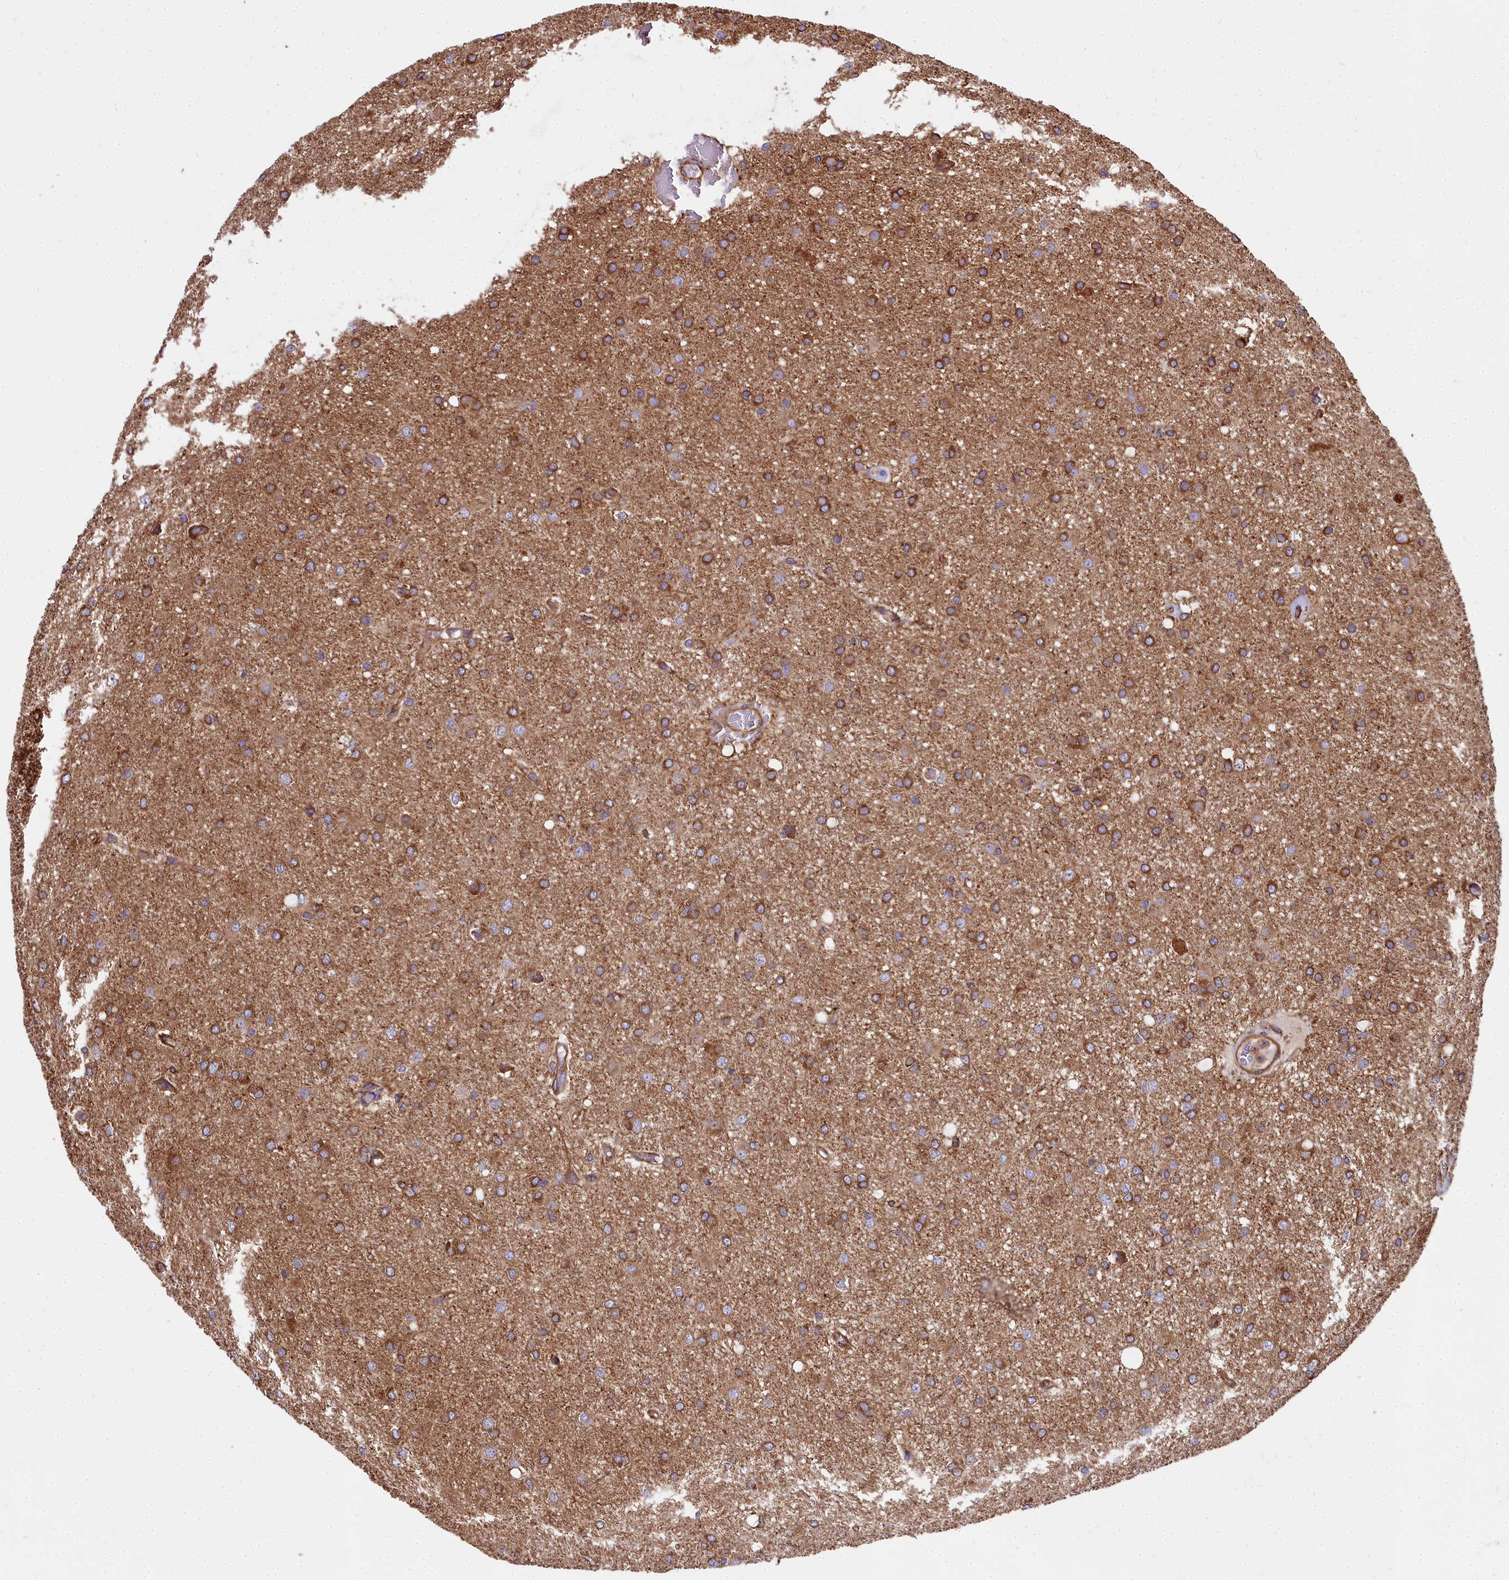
{"staining": {"intensity": "moderate", "quantity": ">75%", "location": "cytoplasmic/membranous"}, "tissue": "glioma", "cell_type": "Tumor cells", "image_type": "cancer", "snomed": [{"axis": "morphology", "description": "Glioma, malignant, High grade"}, {"axis": "topography", "description": "Brain"}], "caption": "Brown immunohistochemical staining in high-grade glioma (malignant) displays moderate cytoplasmic/membranous positivity in approximately >75% of tumor cells.", "gene": "DCTN3", "patient": {"sex": "female", "age": 50}}